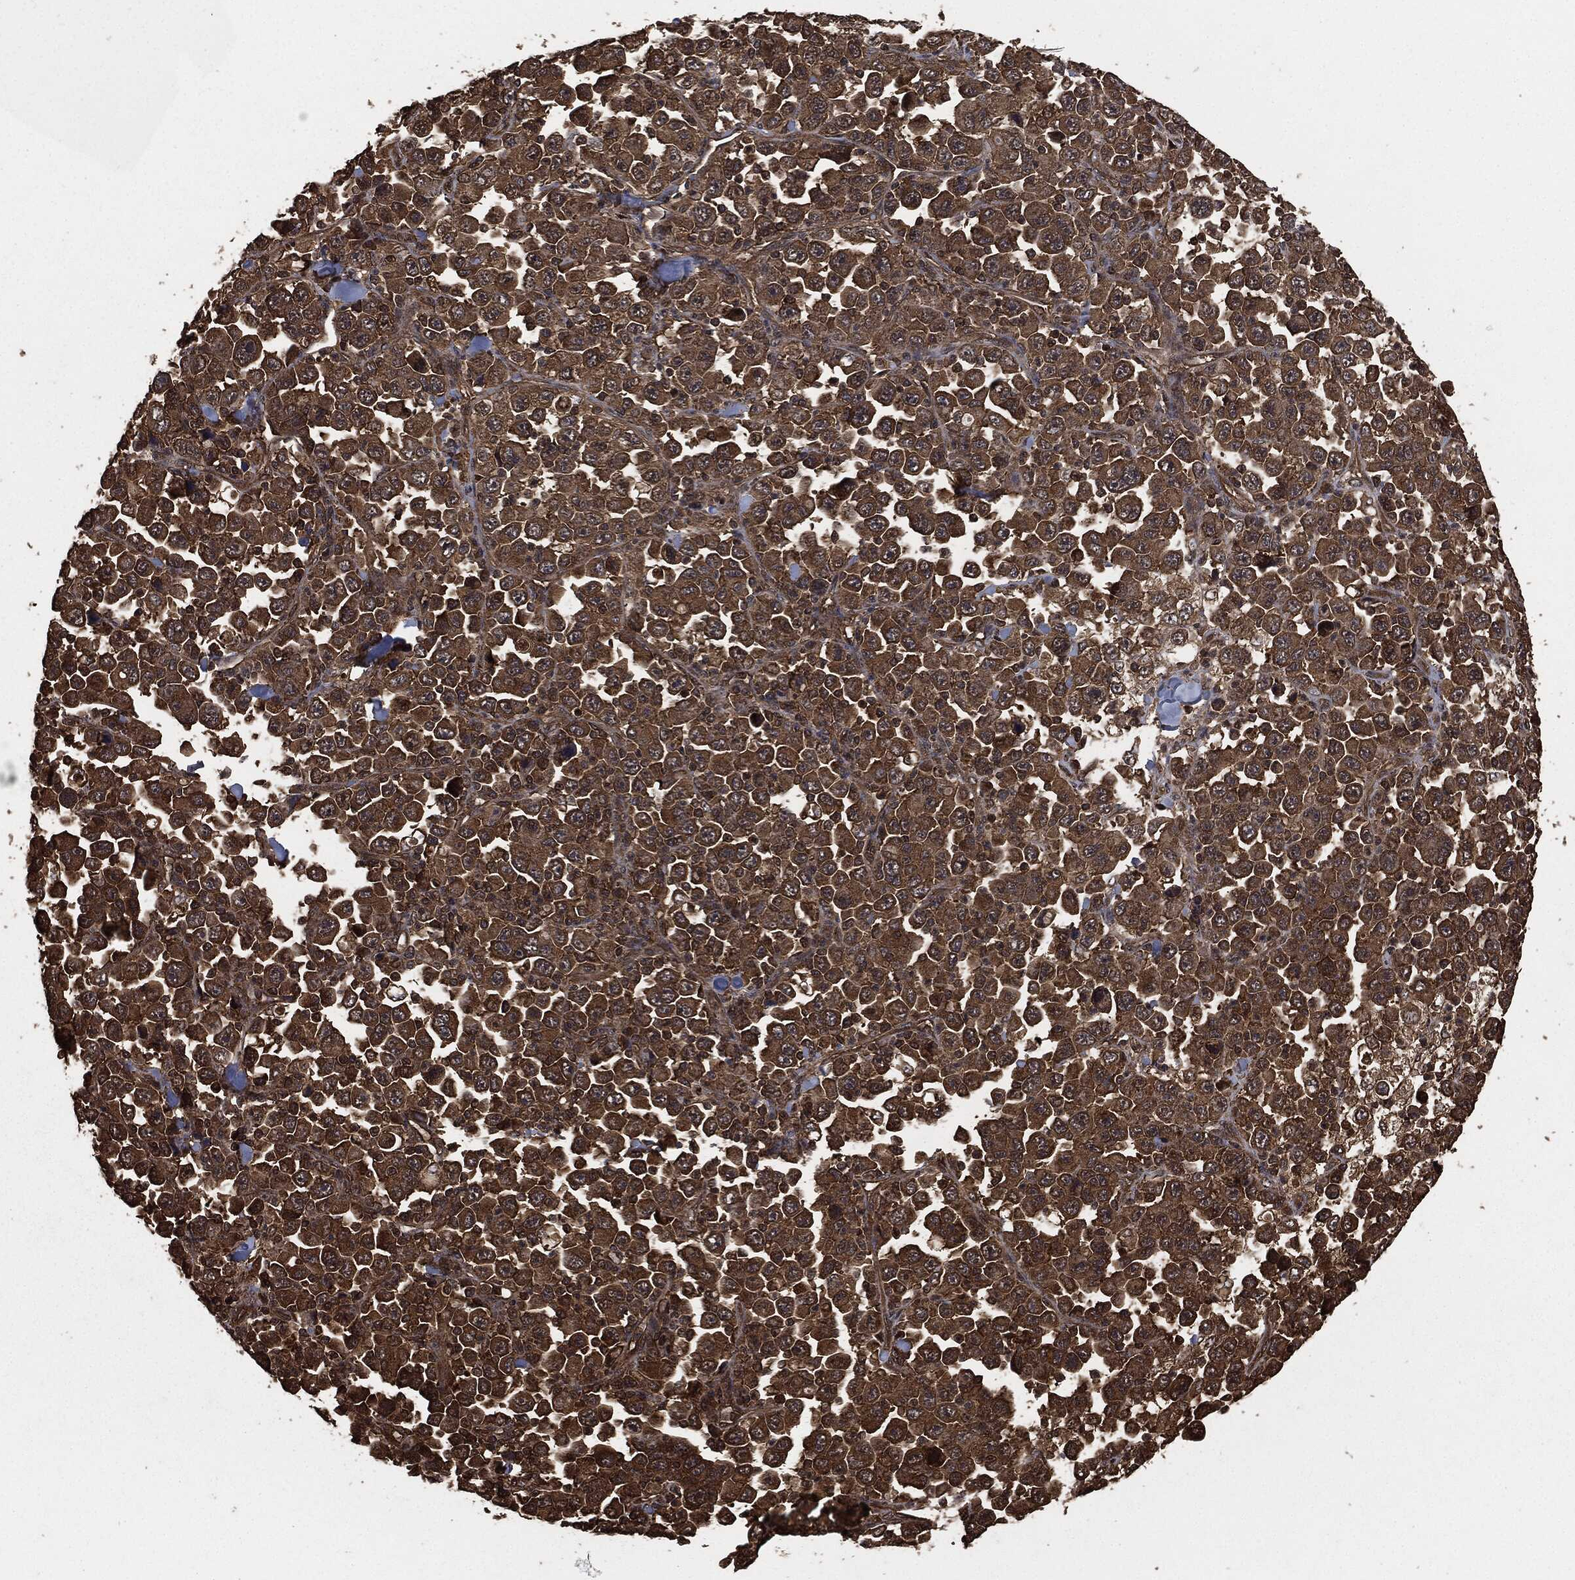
{"staining": {"intensity": "moderate", "quantity": ">75%", "location": "cytoplasmic/membranous"}, "tissue": "stomach cancer", "cell_type": "Tumor cells", "image_type": "cancer", "snomed": [{"axis": "morphology", "description": "Normal tissue, NOS"}, {"axis": "morphology", "description": "Adenocarcinoma, NOS"}, {"axis": "topography", "description": "Stomach, upper"}, {"axis": "topography", "description": "Stomach"}], "caption": "Immunohistochemical staining of human adenocarcinoma (stomach) displays medium levels of moderate cytoplasmic/membranous protein expression in approximately >75% of tumor cells. (IHC, brightfield microscopy, high magnification).", "gene": "HRAS", "patient": {"sex": "male", "age": 59}}